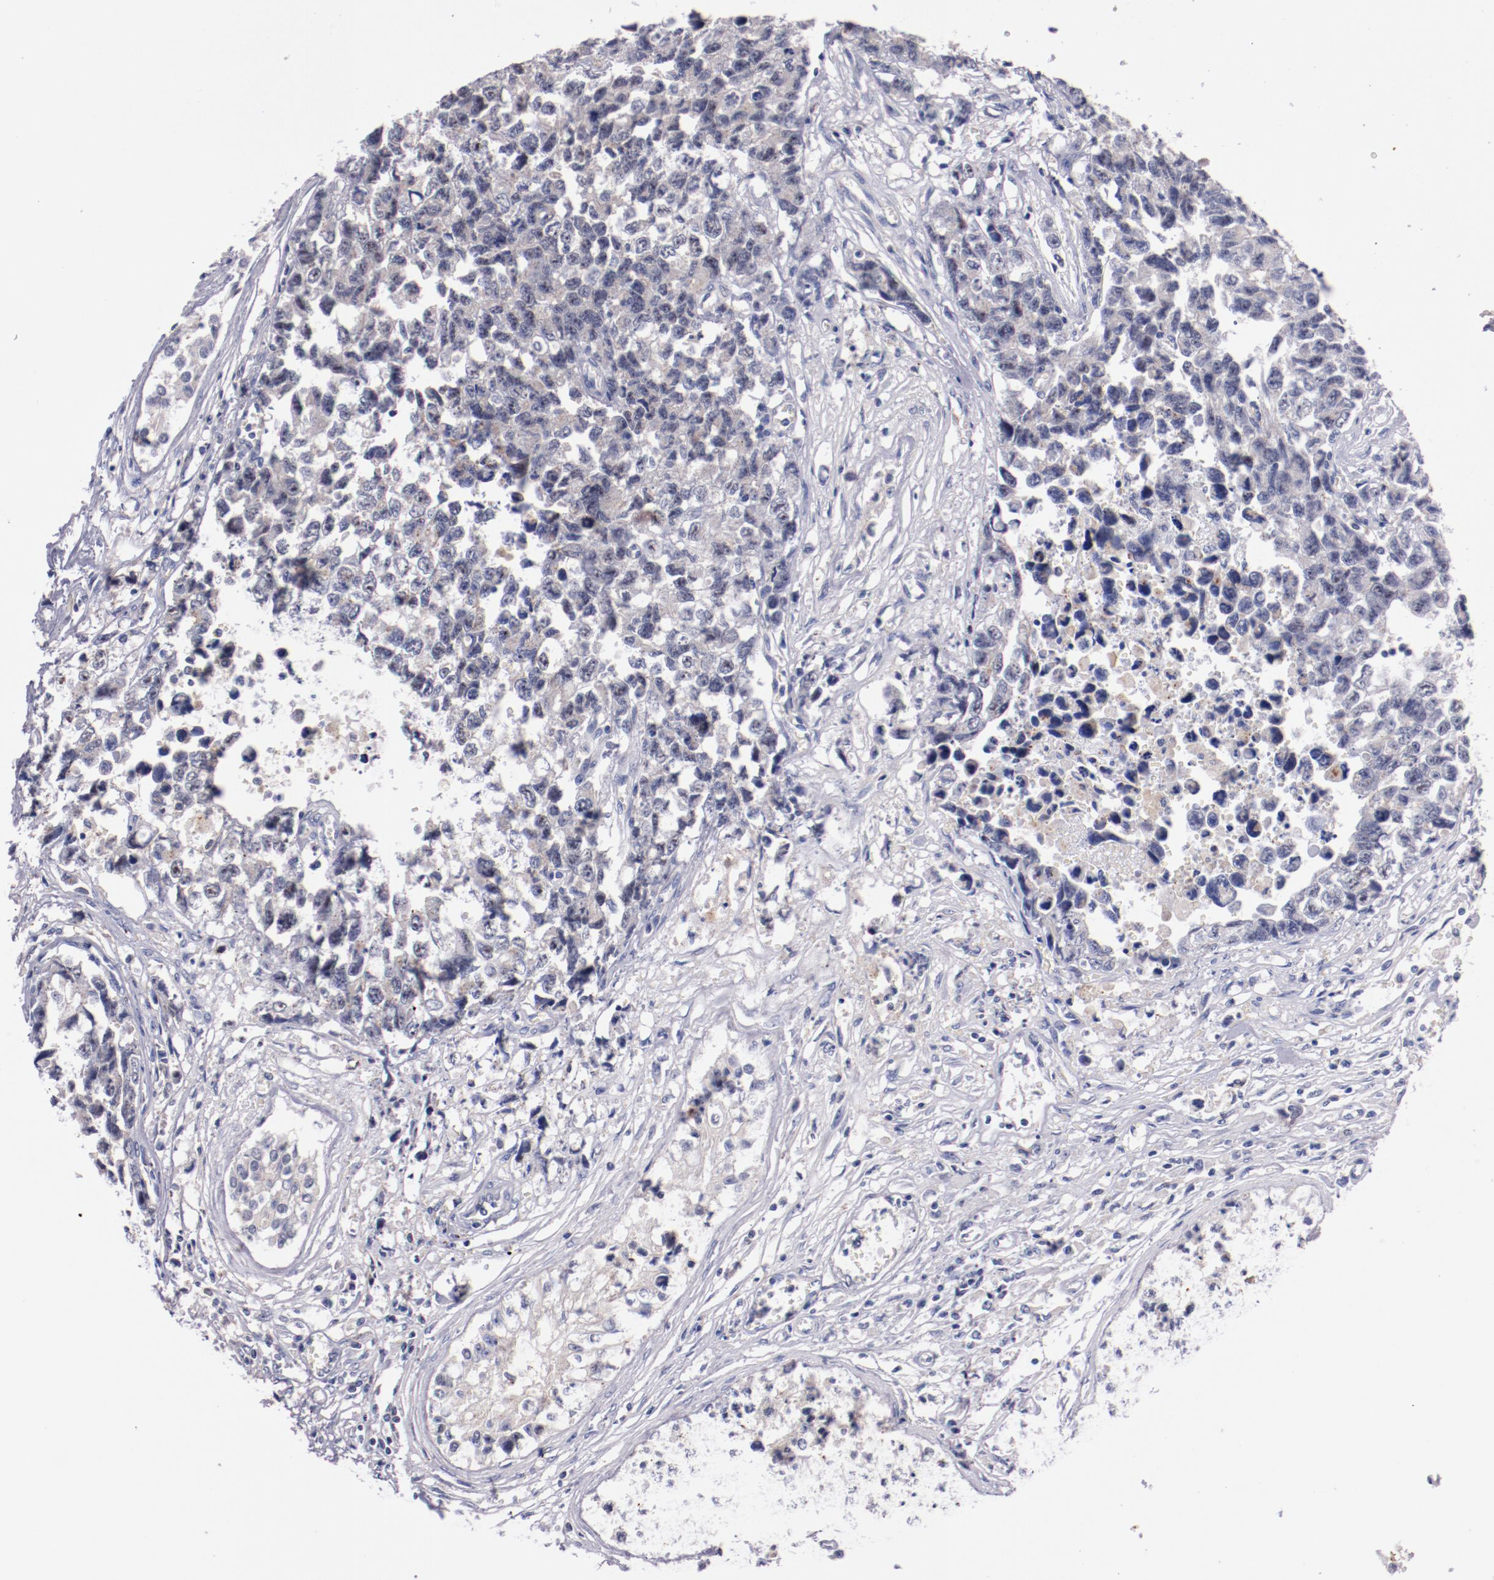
{"staining": {"intensity": "negative", "quantity": "none", "location": "none"}, "tissue": "testis cancer", "cell_type": "Tumor cells", "image_type": "cancer", "snomed": [{"axis": "morphology", "description": "Carcinoma, Embryonal, NOS"}, {"axis": "topography", "description": "Testis"}], "caption": "Human testis embryonal carcinoma stained for a protein using immunohistochemistry reveals no expression in tumor cells.", "gene": "SYP", "patient": {"sex": "male", "age": 31}}